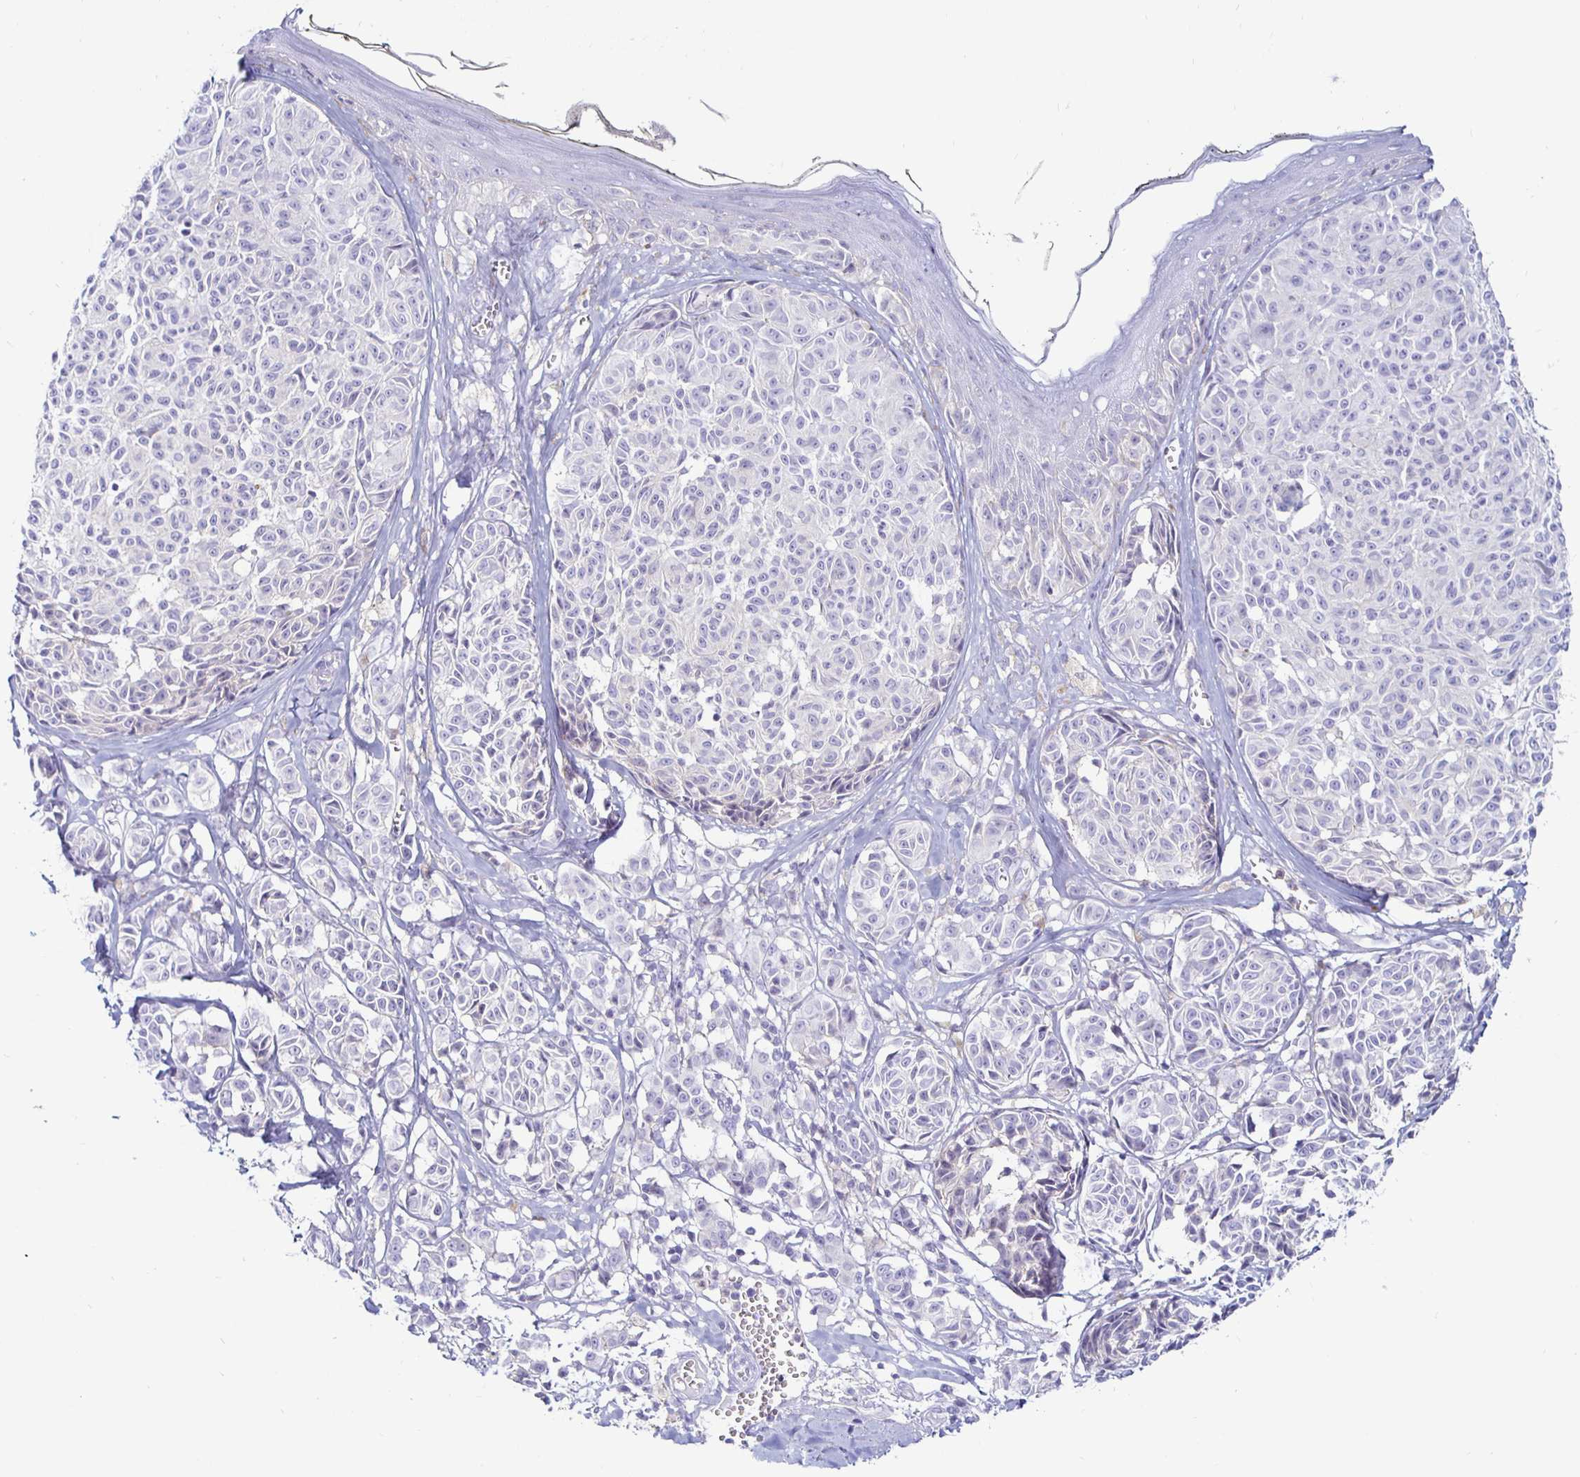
{"staining": {"intensity": "negative", "quantity": "none", "location": "none"}, "tissue": "melanoma", "cell_type": "Tumor cells", "image_type": "cancer", "snomed": [{"axis": "morphology", "description": "Malignant melanoma, NOS"}, {"axis": "topography", "description": "Skin"}], "caption": "The histopathology image shows no significant staining in tumor cells of melanoma. (DAB immunohistochemistry (IHC), high magnification).", "gene": "SIRPA", "patient": {"sex": "female", "age": 43}}